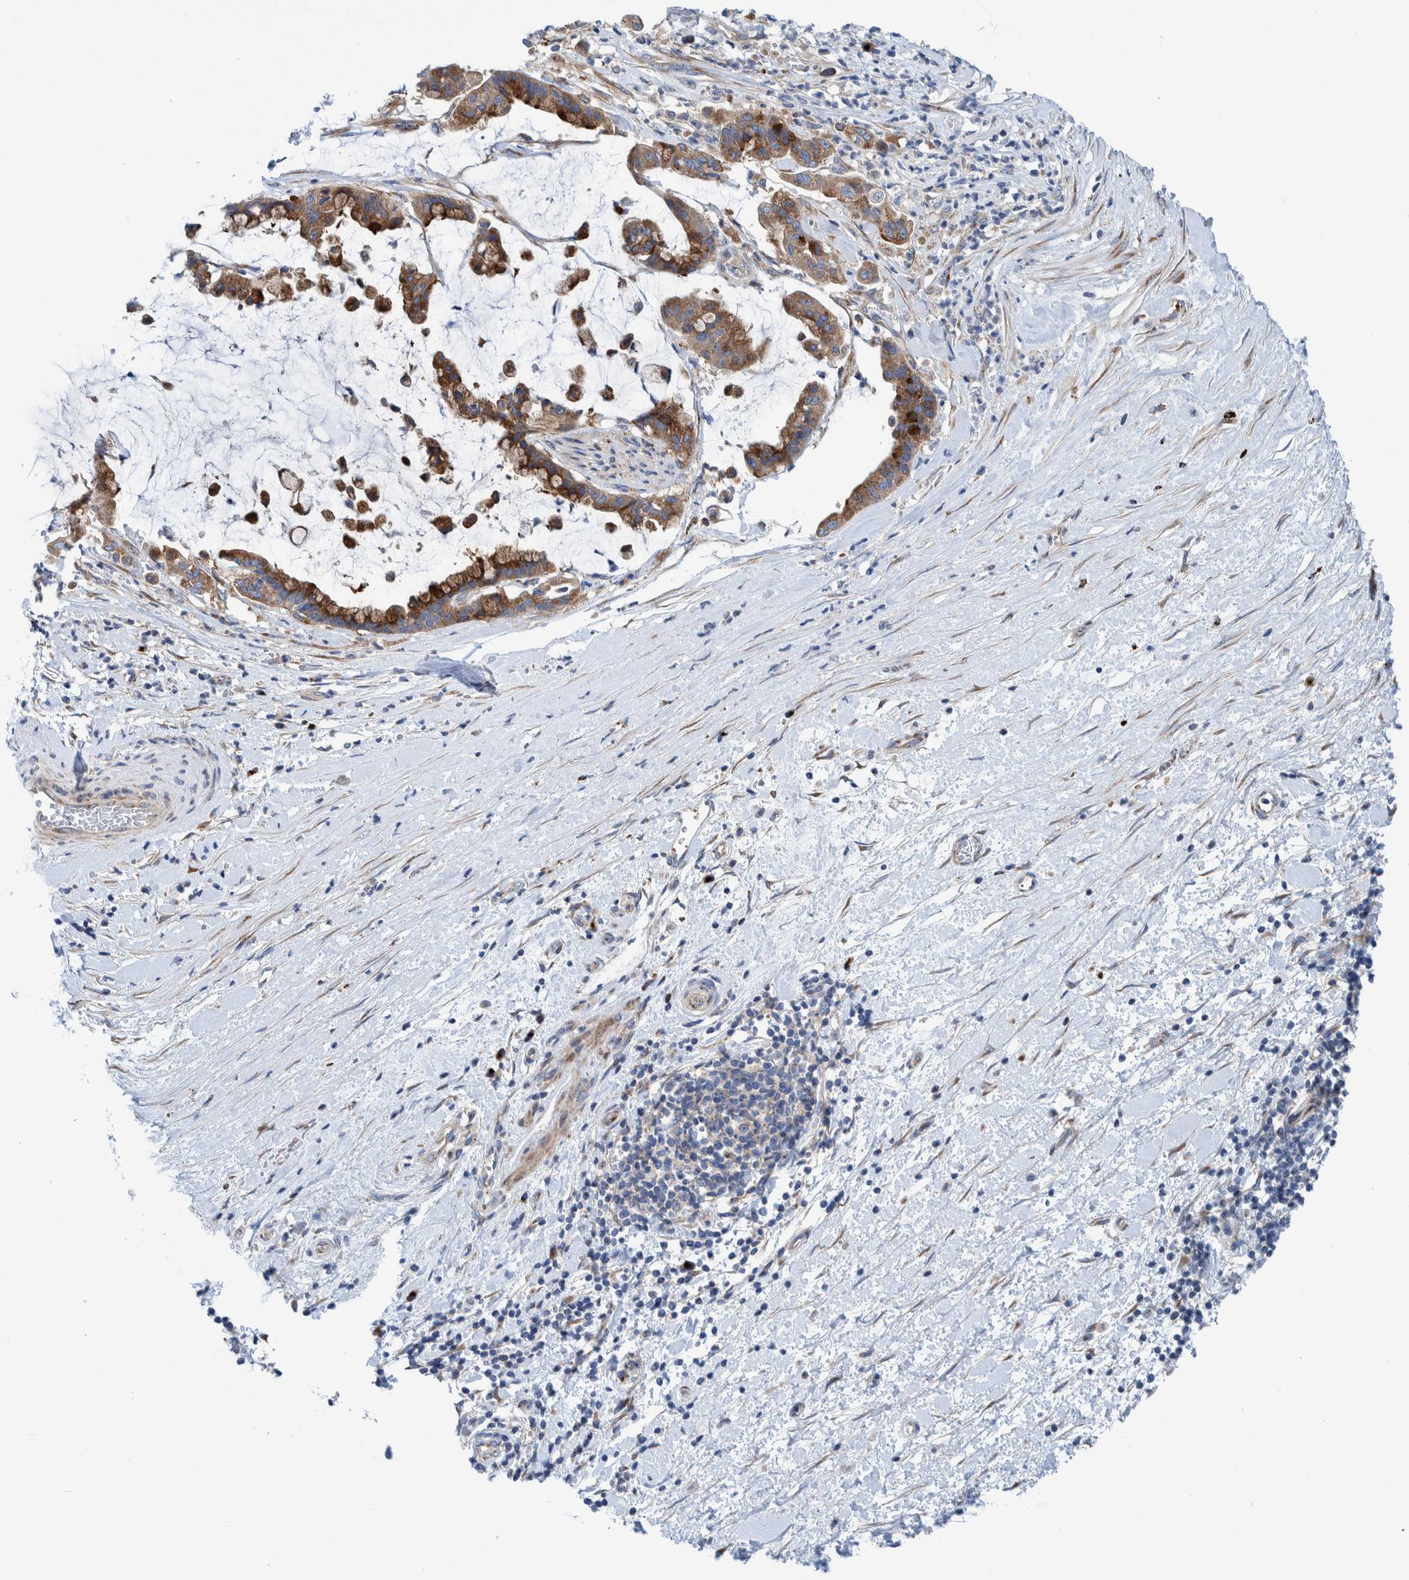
{"staining": {"intensity": "moderate", "quantity": ">75%", "location": "cytoplasmic/membranous"}, "tissue": "pancreatic cancer", "cell_type": "Tumor cells", "image_type": "cancer", "snomed": [{"axis": "morphology", "description": "Adenocarcinoma, NOS"}, {"axis": "topography", "description": "Pancreas"}], "caption": "Immunohistochemistry (IHC) histopathology image of pancreatic adenocarcinoma stained for a protein (brown), which shows medium levels of moderate cytoplasmic/membranous staining in approximately >75% of tumor cells.", "gene": "TRIM58", "patient": {"sex": "male", "age": 41}}